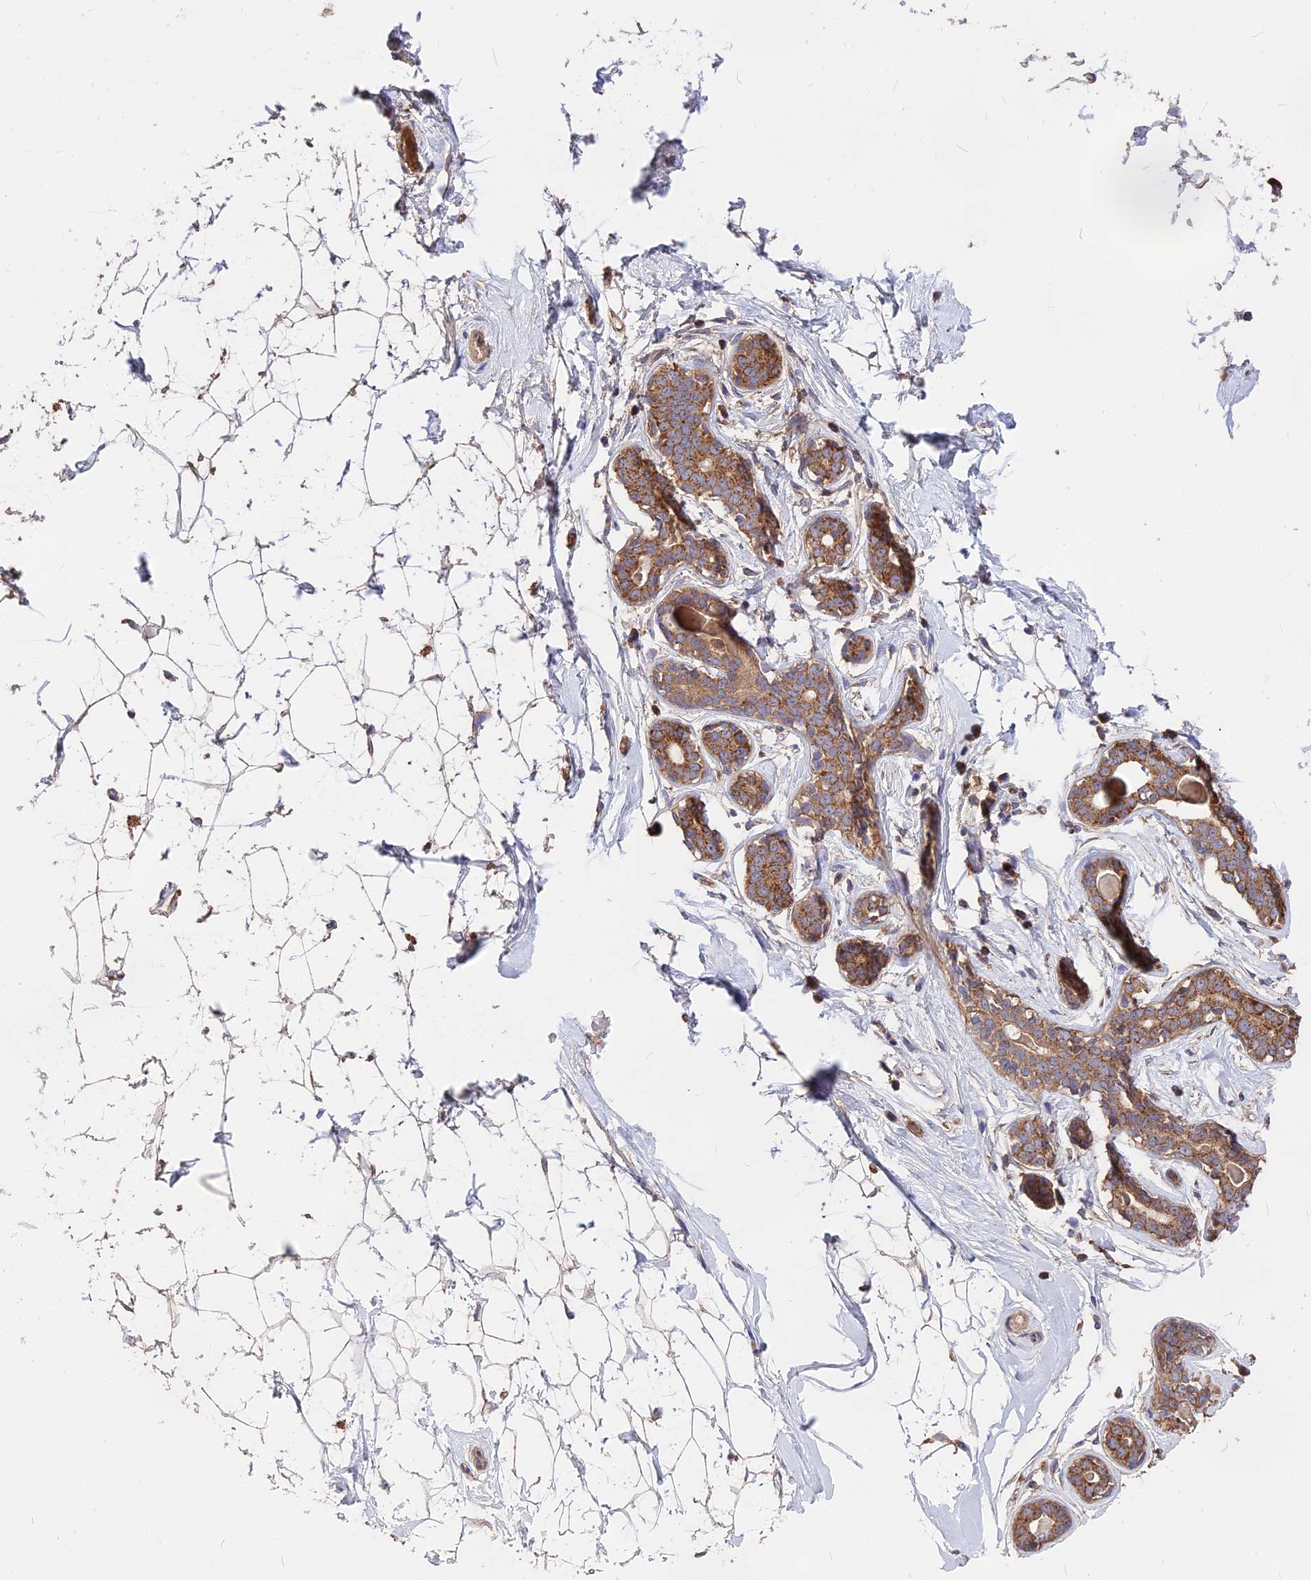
{"staining": {"intensity": "moderate", "quantity": ">75%", "location": "cytoplasmic/membranous"}, "tissue": "breast", "cell_type": "Adipocytes", "image_type": "normal", "snomed": [{"axis": "morphology", "description": "Normal tissue, NOS"}, {"axis": "morphology", "description": "Adenoma, NOS"}, {"axis": "topography", "description": "Breast"}], "caption": "IHC of benign breast reveals medium levels of moderate cytoplasmic/membranous positivity in about >75% of adipocytes. Nuclei are stained in blue.", "gene": "NUDT8", "patient": {"sex": "female", "age": 23}}